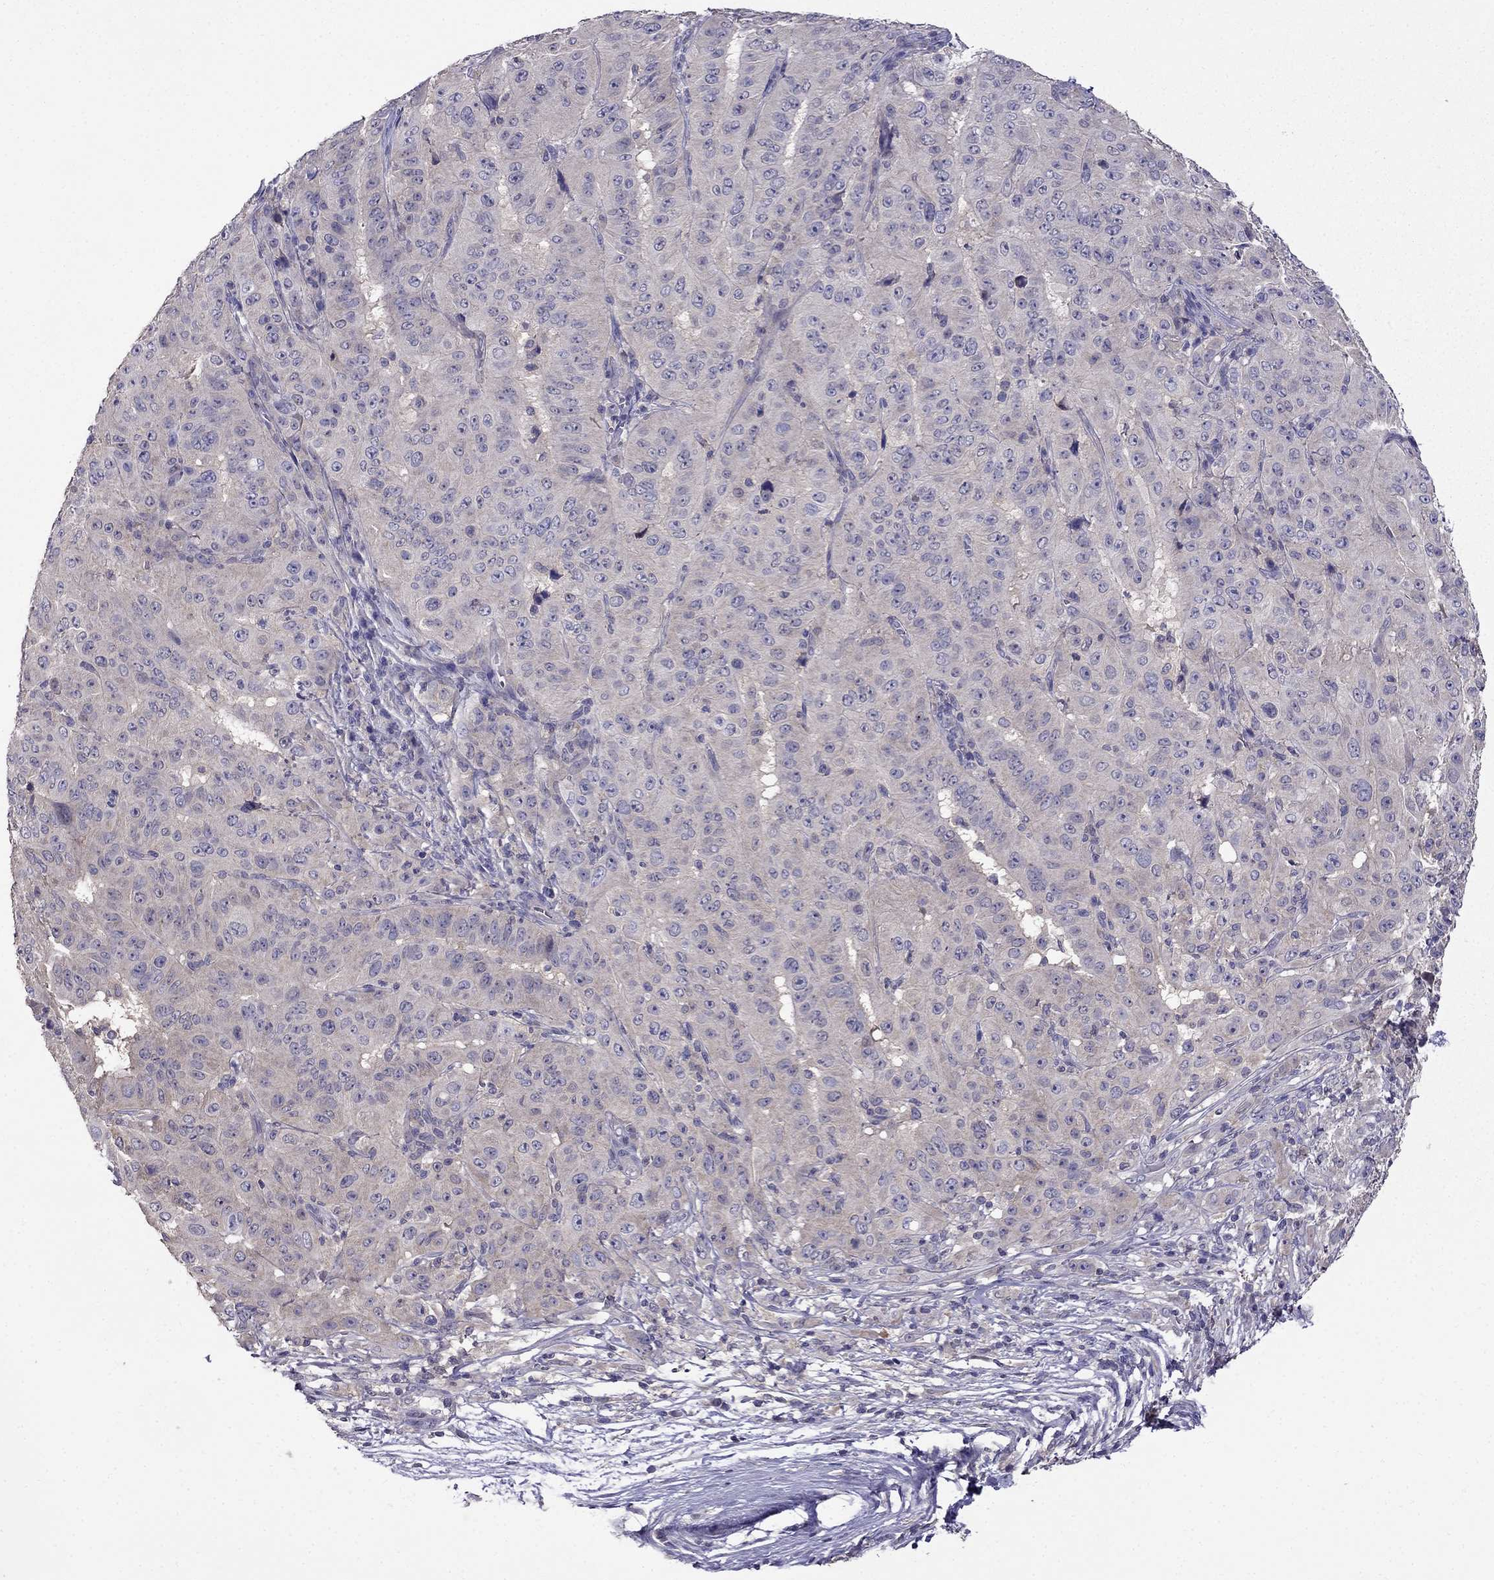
{"staining": {"intensity": "weak", "quantity": "<25%", "location": "cytoplasmic/membranous"}, "tissue": "pancreatic cancer", "cell_type": "Tumor cells", "image_type": "cancer", "snomed": [{"axis": "morphology", "description": "Adenocarcinoma, NOS"}, {"axis": "topography", "description": "Pancreas"}], "caption": "IHC of adenocarcinoma (pancreatic) displays no staining in tumor cells. The staining is performed using DAB (3,3'-diaminobenzidine) brown chromogen with nuclei counter-stained in using hematoxylin.", "gene": "SCNN1D", "patient": {"sex": "male", "age": 63}}